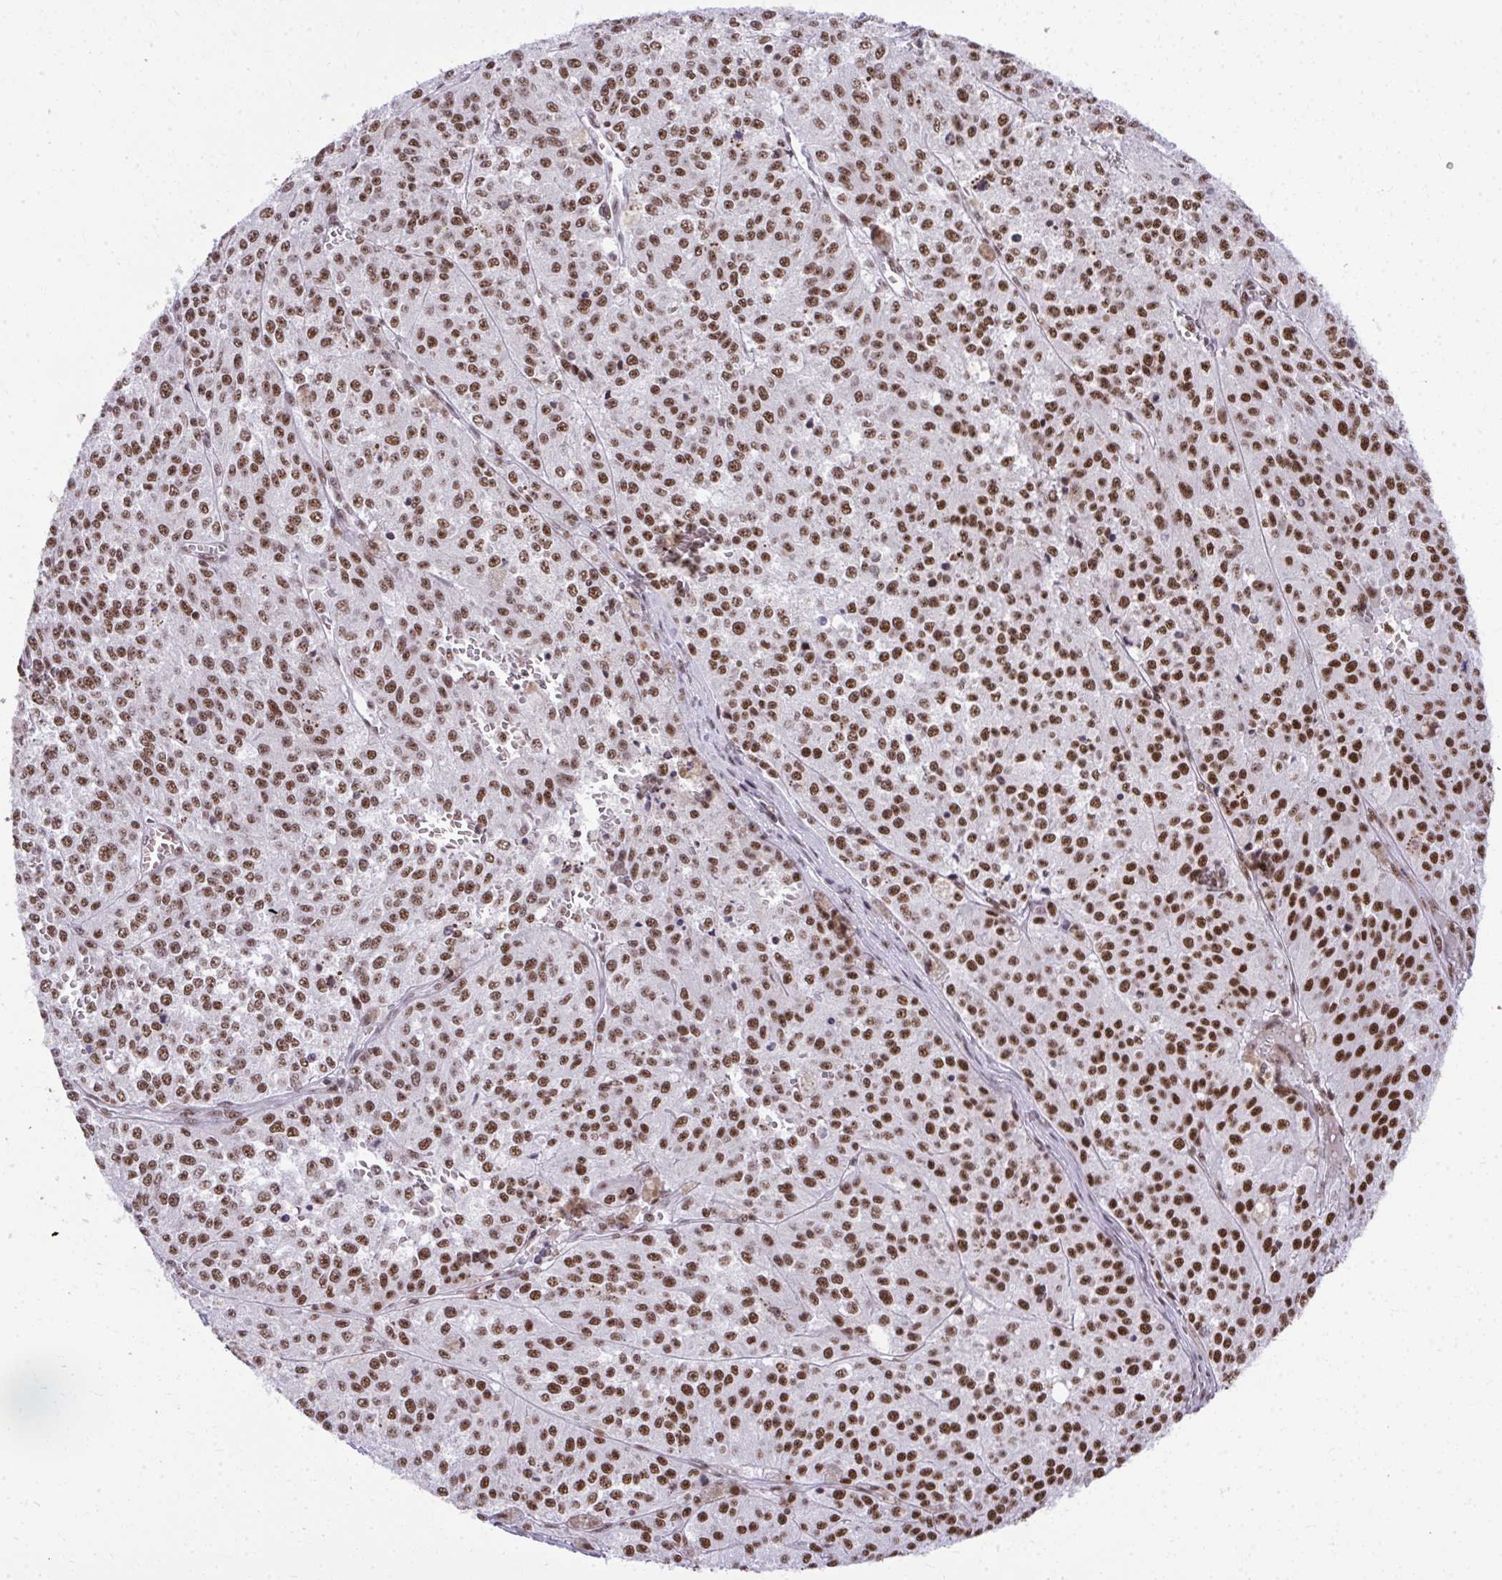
{"staining": {"intensity": "moderate", "quantity": ">75%", "location": "nuclear"}, "tissue": "melanoma", "cell_type": "Tumor cells", "image_type": "cancer", "snomed": [{"axis": "morphology", "description": "Malignant melanoma, Metastatic site"}, {"axis": "topography", "description": "Lymph node"}], "caption": "Approximately >75% of tumor cells in malignant melanoma (metastatic site) demonstrate moderate nuclear protein staining as visualized by brown immunohistochemical staining.", "gene": "PRPF19", "patient": {"sex": "female", "age": 64}}